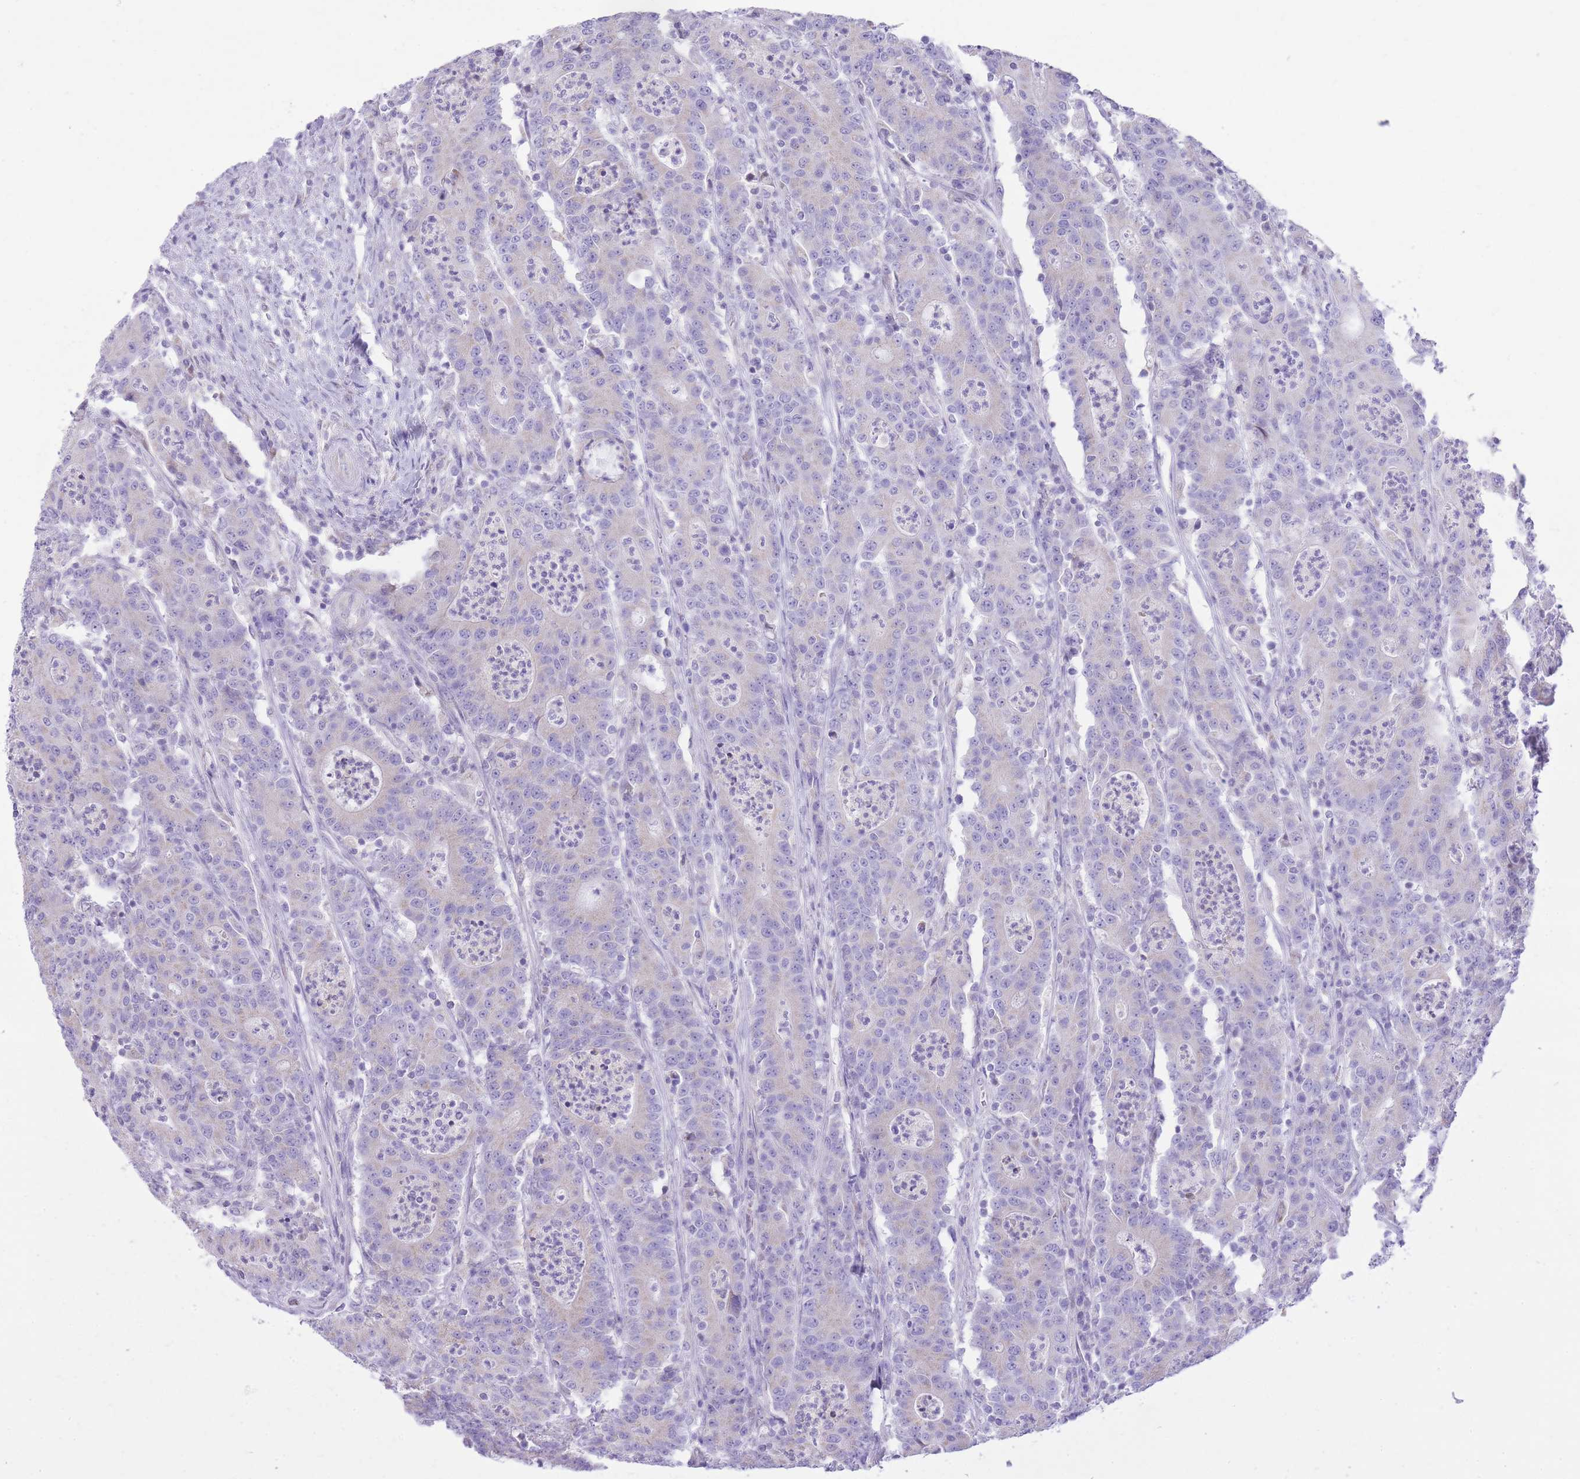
{"staining": {"intensity": "negative", "quantity": "none", "location": "none"}, "tissue": "colorectal cancer", "cell_type": "Tumor cells", "image_type": "cancer", "snomed": [{"axis": "morphology", "description": "Adenocarcinoma, NOS"}, {"axis": "topography", "description": "Colon"}], "caption": "High power microscopy micrograph of an immunohistochemistry (IHC) photomicrograph of colorectal cancer, revealing no significant positivity in tumor cells.", "gene": "SLC4A4", "patient": {"sex": "male", "age": 83}}